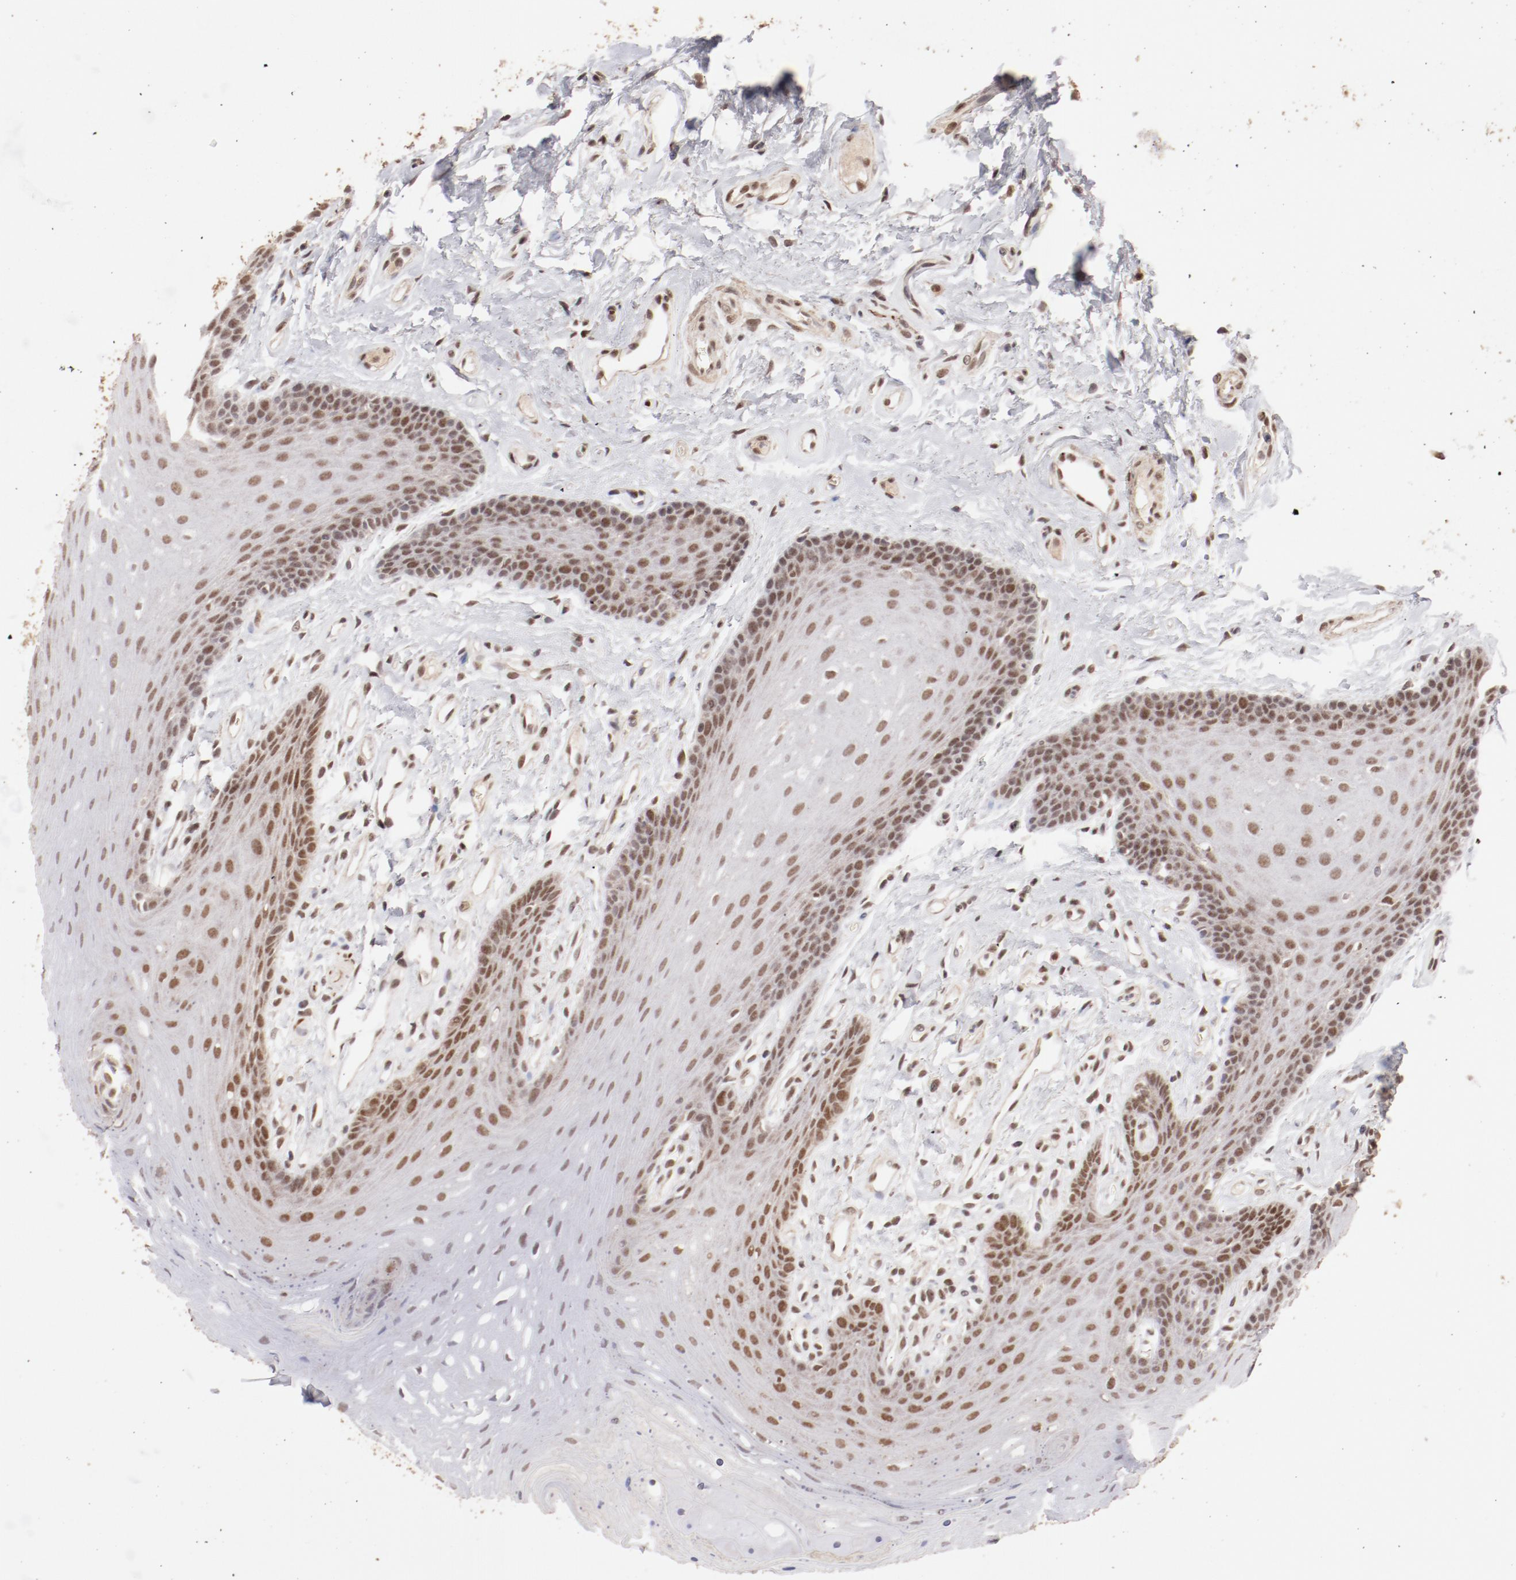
{"staining": {"intensity": "moderate", "quantity": ">75%", "location": "cytoplasmic/membranous,nuclear"}, "tissue": "oral mucosa", "cell_type": "Squamous epithelial cells", "image_type": "normal", "snomed": [{"axis": "morphology", "description": "Normal tissue, NOS"}, {"axis": "topography", "description": "Oral tissue"}], "caption": "Protein expression analysis of unremarkable oral mucosa demonstrates moderate cytoplasmic/membranous,nuclear staining in approximately >75% of squamous epithelial cells. The protein of interest is shown in brown color, while the nuclei are stained blue.", "gene": "CLOCK", "patient": {"sex": "male", "age": 62}}